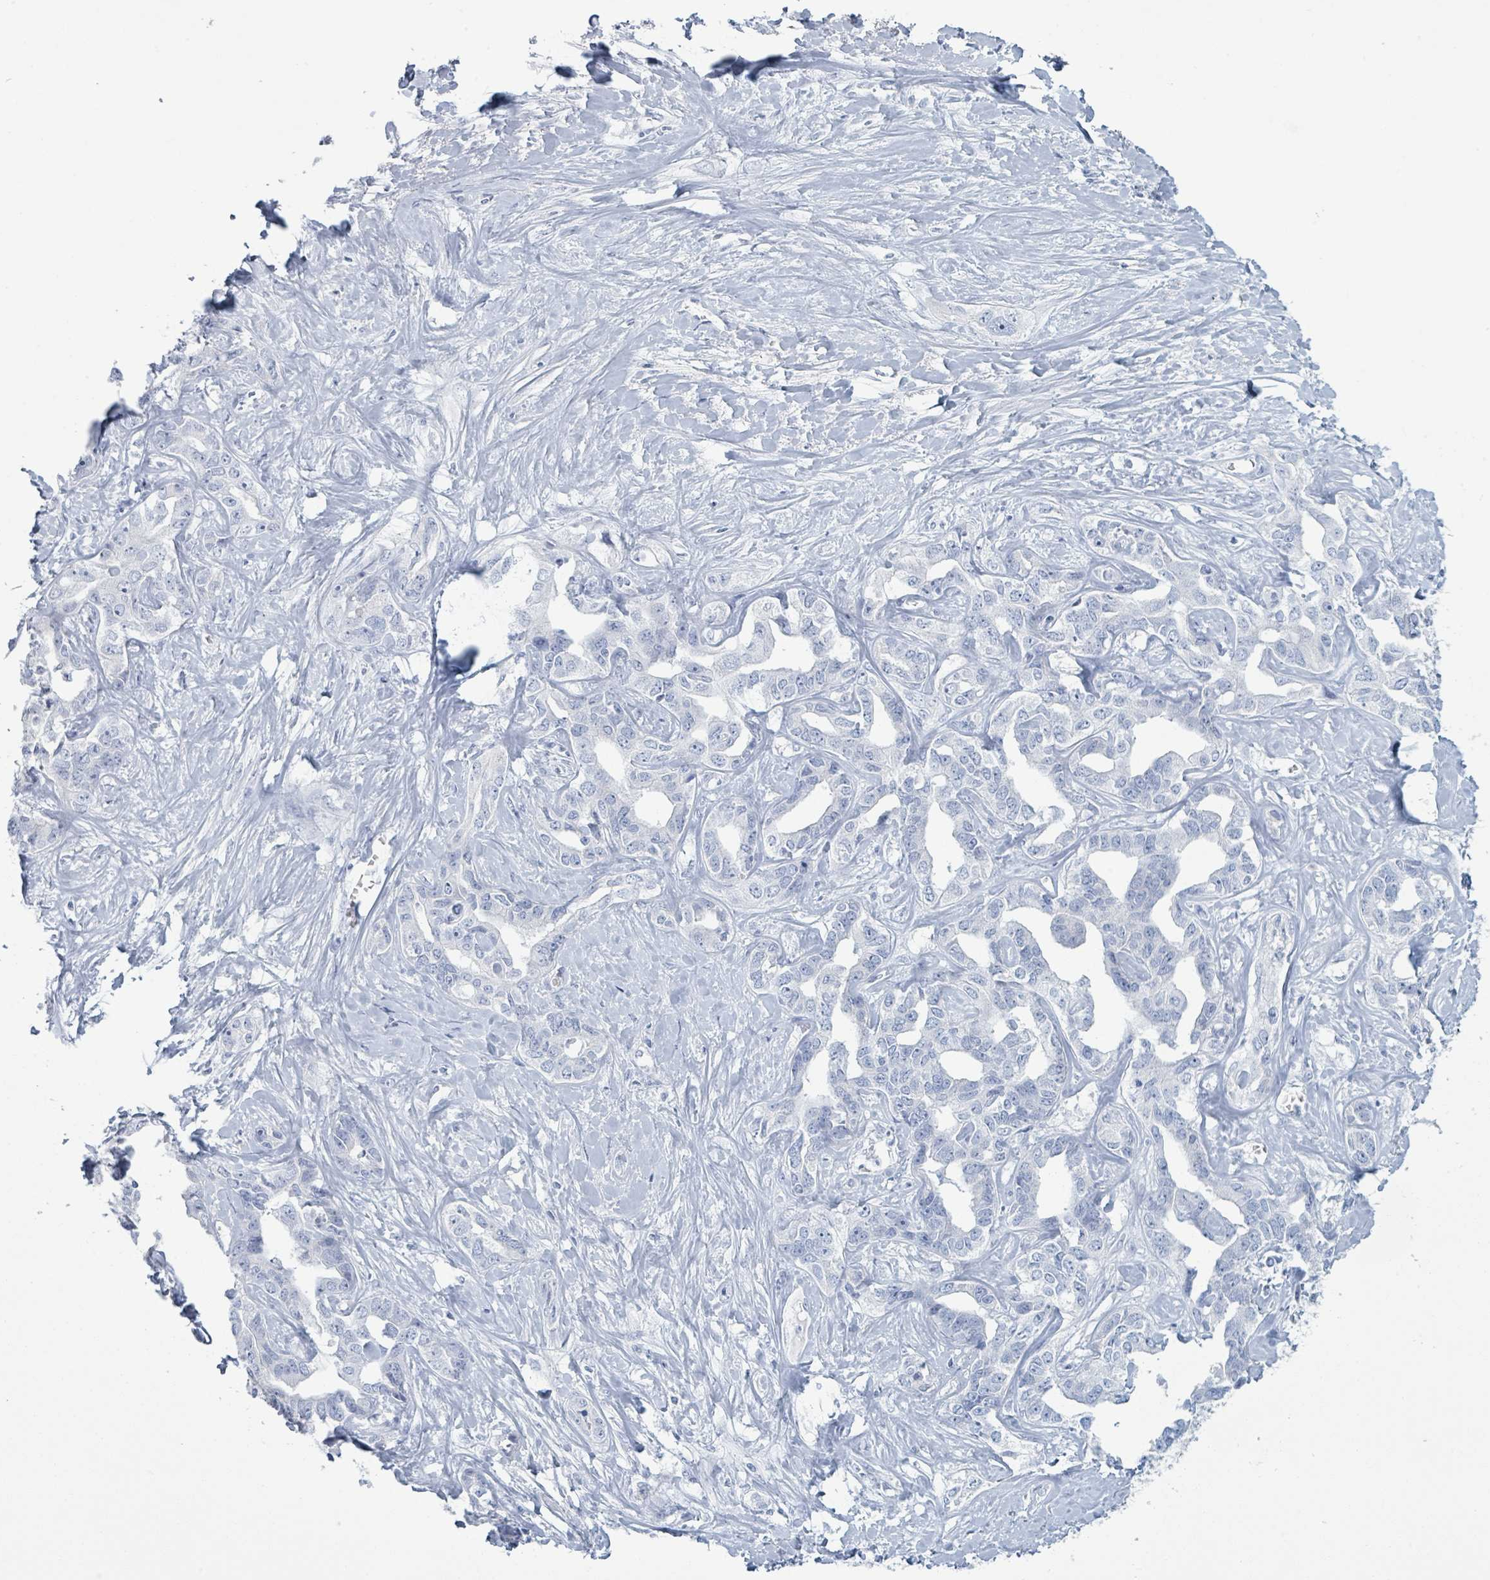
{"staining": {"intensity": "negative", "quantity": "none", "location": "none"}, "tissue": "liver cancer", "cell_type": "Tumor cells", "image_type": "cancer", "snomed": [{"axis": "morphology", "description": "Cholangiocarcinoma"}, {"axis": "topography", "description": "Liver"}], "caption": "Tumor cells show no significant protein positivity in liver cancer.", "gene": "PGA3", "patient": {"sex": "male", "age": 59}}